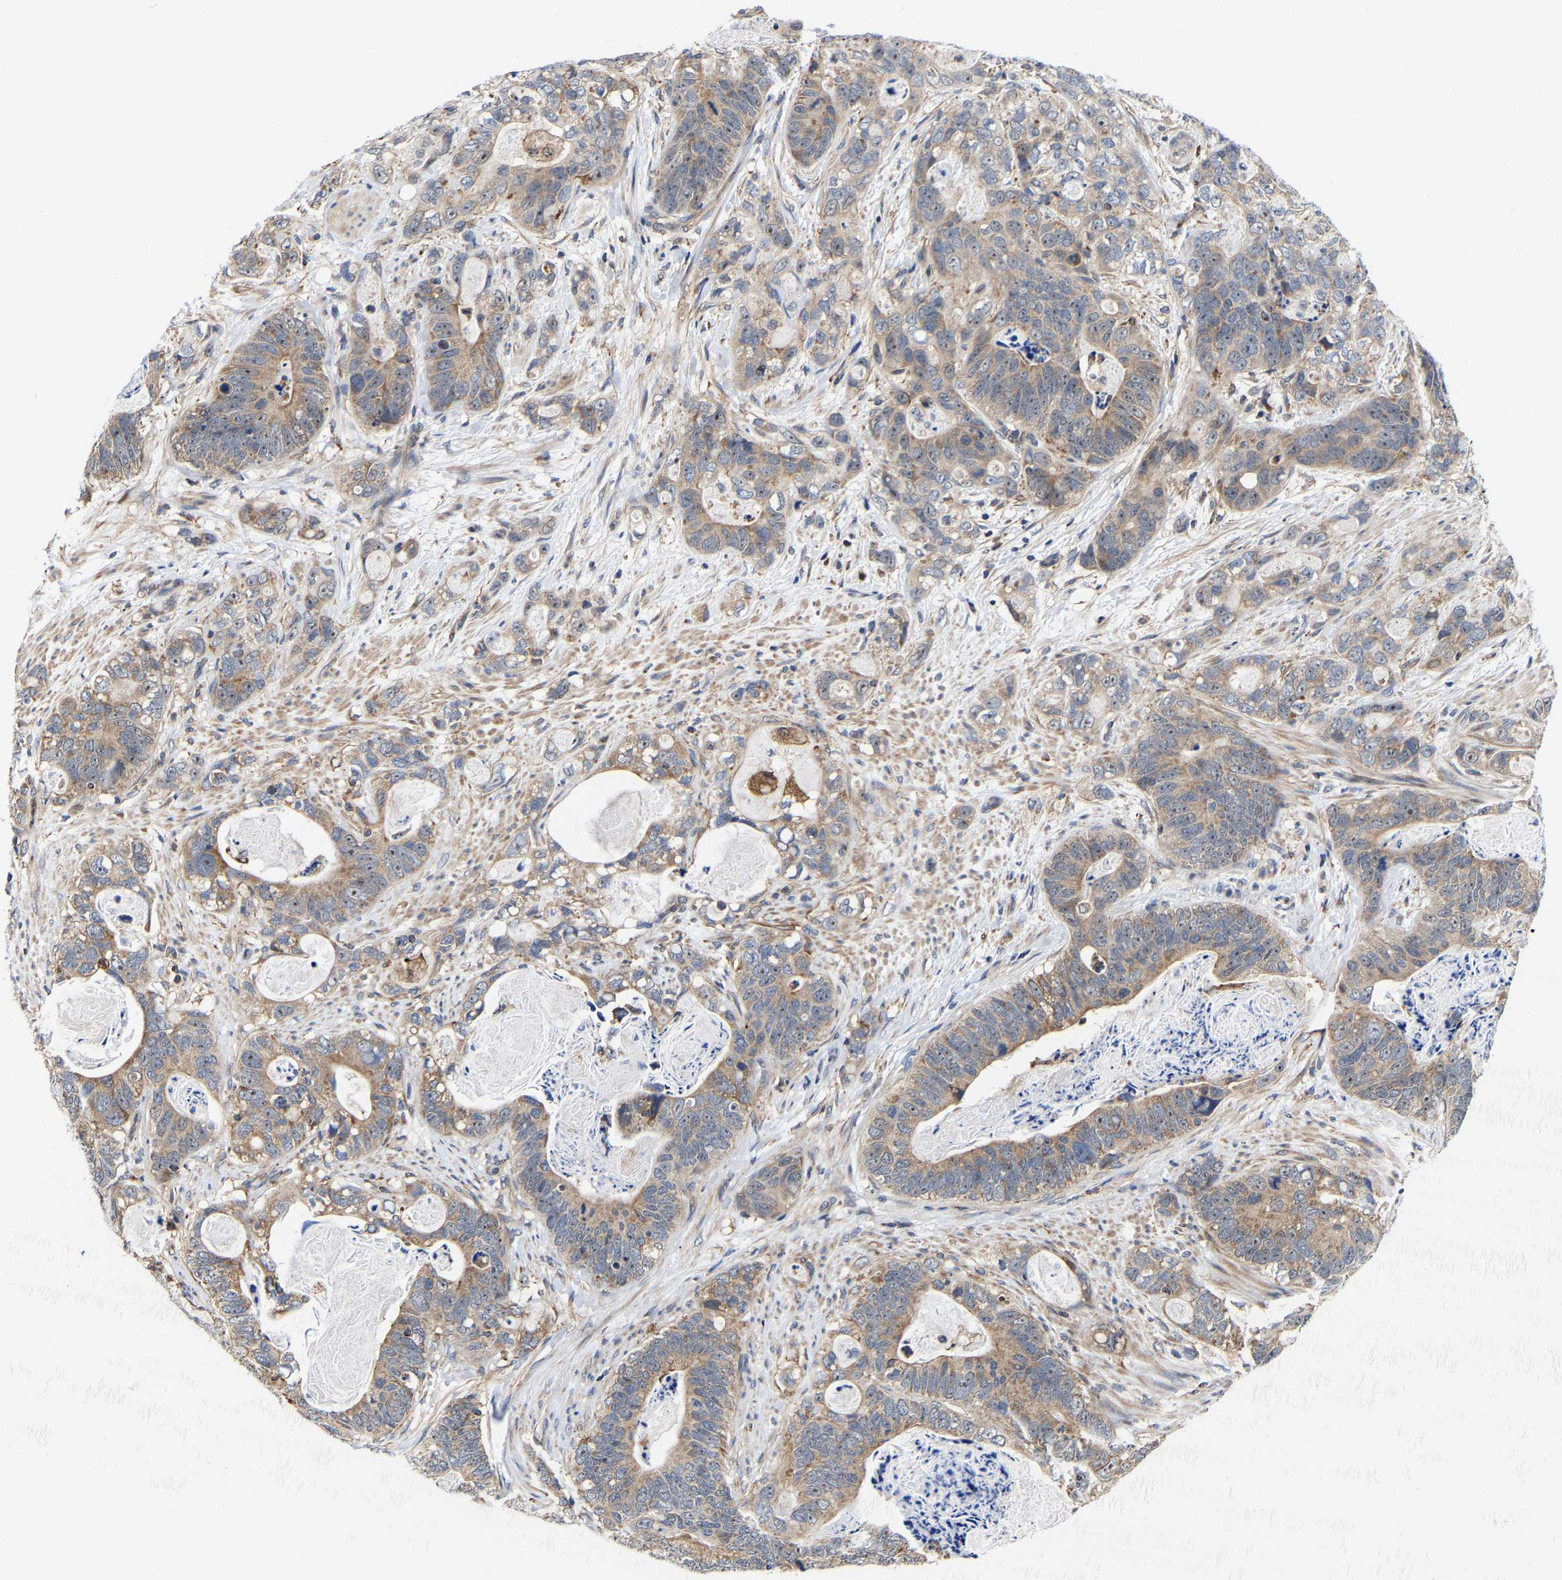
{"staining": {"intensity": "moderate", "quantity": ">75%", "location": "cytoplasmic/membranous"}, "tissue": "stomach cancer", "cell_type": "Tumor cells", "image_type": "cancer", "snomed": [{"axis": "morphology", "description": "Normal tissue, NOS"}, {"axis": "morphology", "description": "Adenocarcinoma, NOS"}, {"axis": "topography", "description": "Stomach"}], "caption": "The immunohistochemical stain highlights moderate cytoplasmic/membranous expression in tumor cells of stomach adenocarcinoma tissue.", "gene": "PFKFB3", "patient": {"sex": "female", "age": 89}}